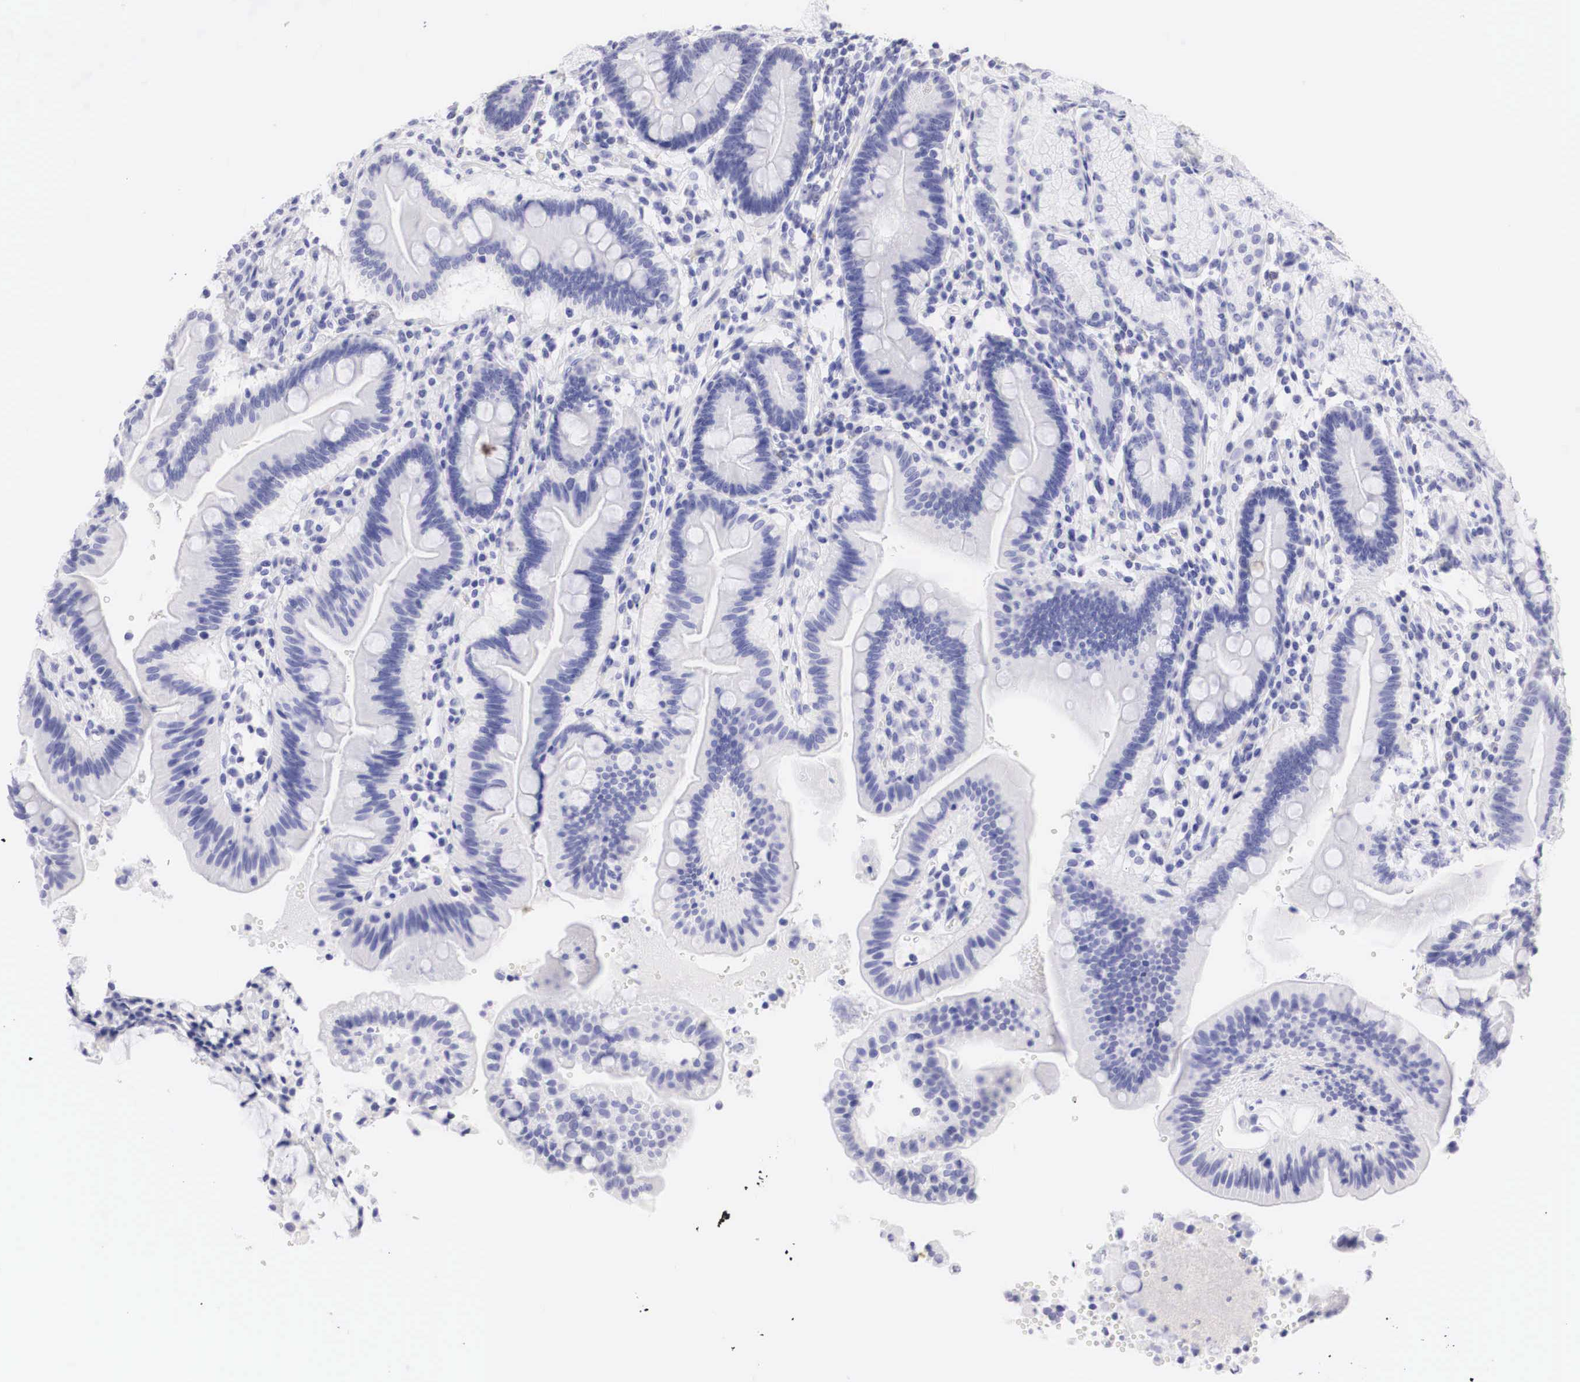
{"staining": {"intensity": "negative", "quantity": "none", "location": "none"}, "tissue": "duodenum", "cell_type": "Glandular cells", "image_type": "normal", "snomed": [{"axis": "morphology", "description": "Normal tissue, NOS"}, {"axis": "topography", "description": "Duodenum"}], "caption": "An IHC histopathology image of normal duodenum is shown. There is no staining in glandular cells of duodenum. Brightfield microscopy of IHC stained with DAB (brown) and hematoxylin (blue), captured at high magnification.", "gene": "TYR", "patient": {"sex": "female", "age": 77}}